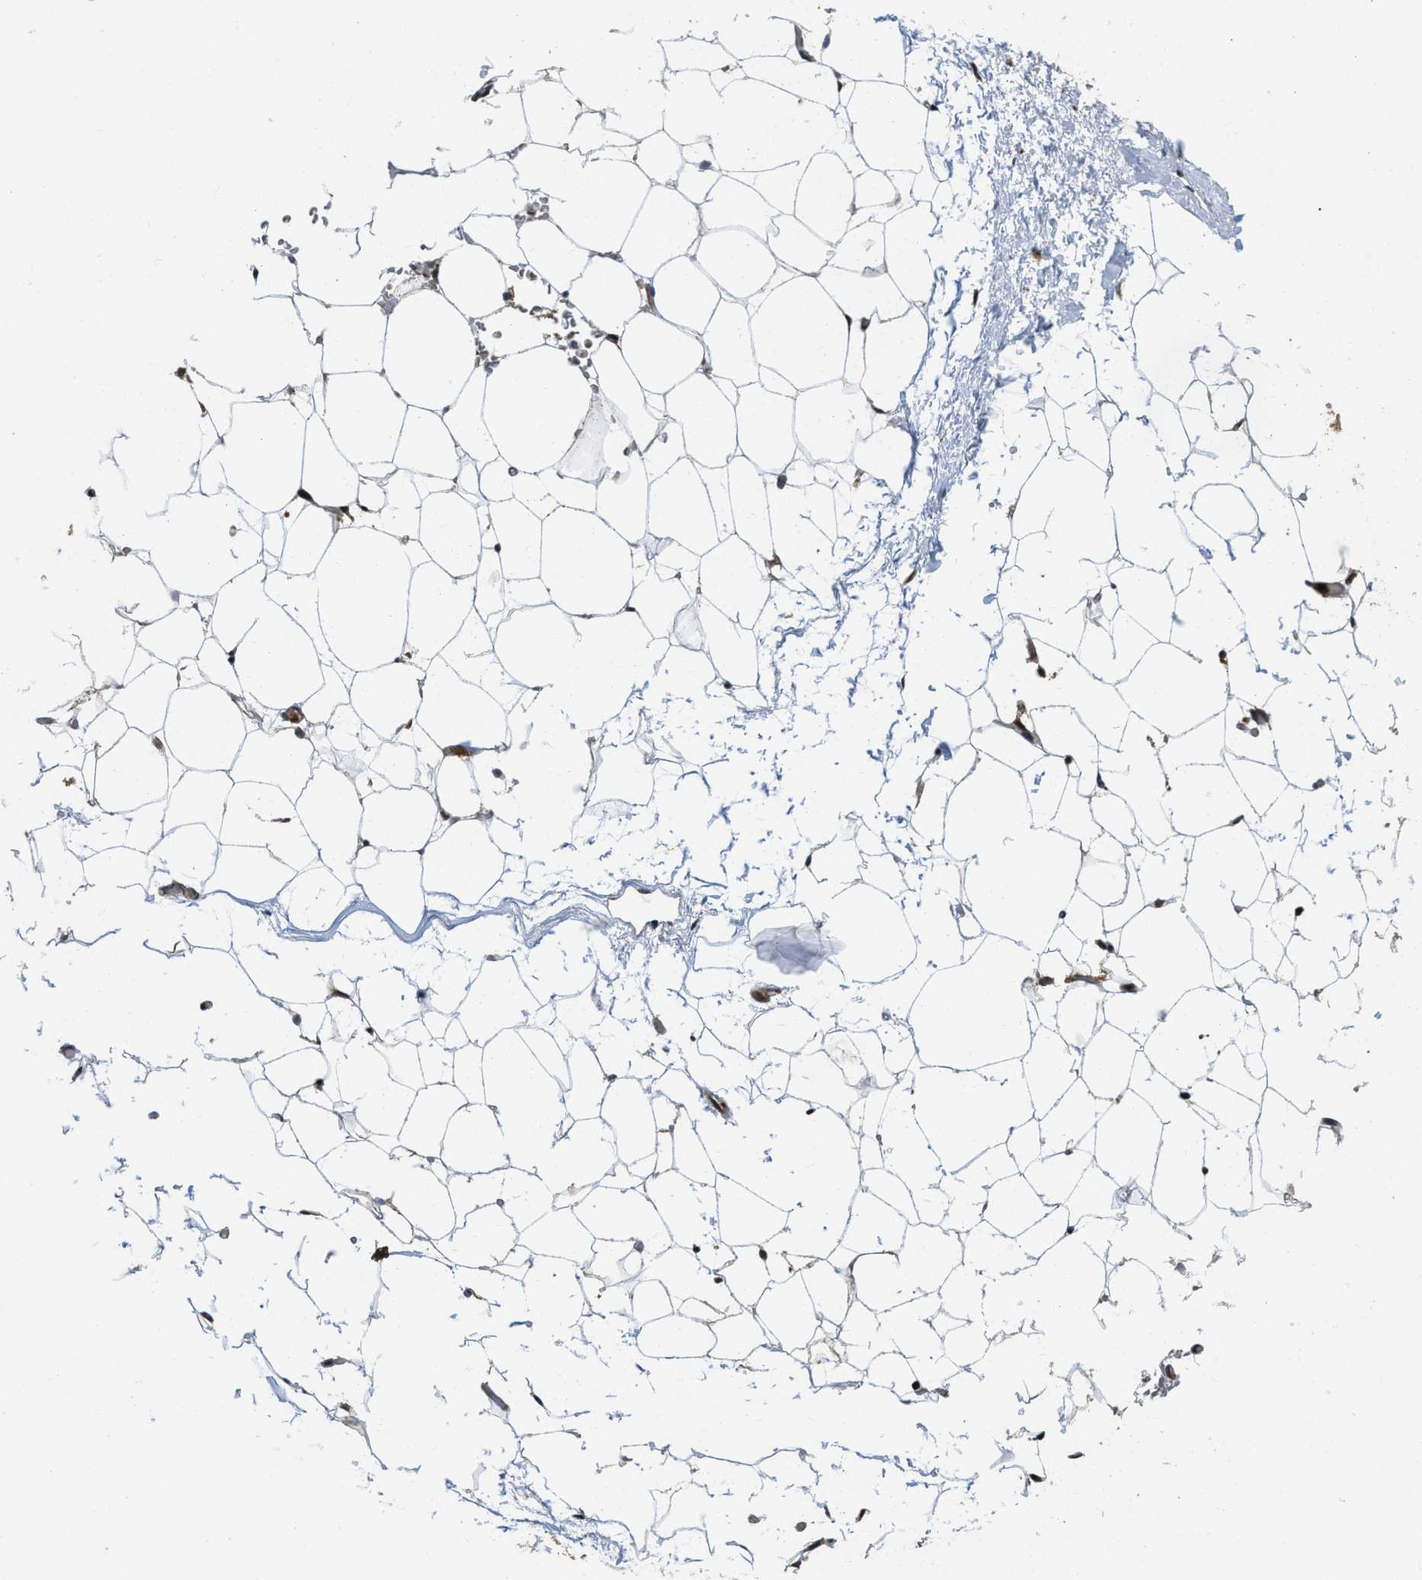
{"staining": {"intensity": "moderate", "quantity": ">75%", "location": "cytoplasmic/membranous"}, "tissue": "adipose tissue", "cell_type": "Adipocytes", "image_type": "normal", "snomed": [{"axis": "morphology", "description": "Normal tissue, NOS"}, {"axis": "topography", "description": "Breast"}, {"axis": "topography", "description": "Soft tissue"}], "caption": "Protein expression by immunohistochemistry (IHC) displays moderate cytoplasmic/membranous staining in approximately >75% of adipocytes in normal adipose tissue.", "gene": "DNAJC28", "patient": {"sex": "female", "age": 75}}